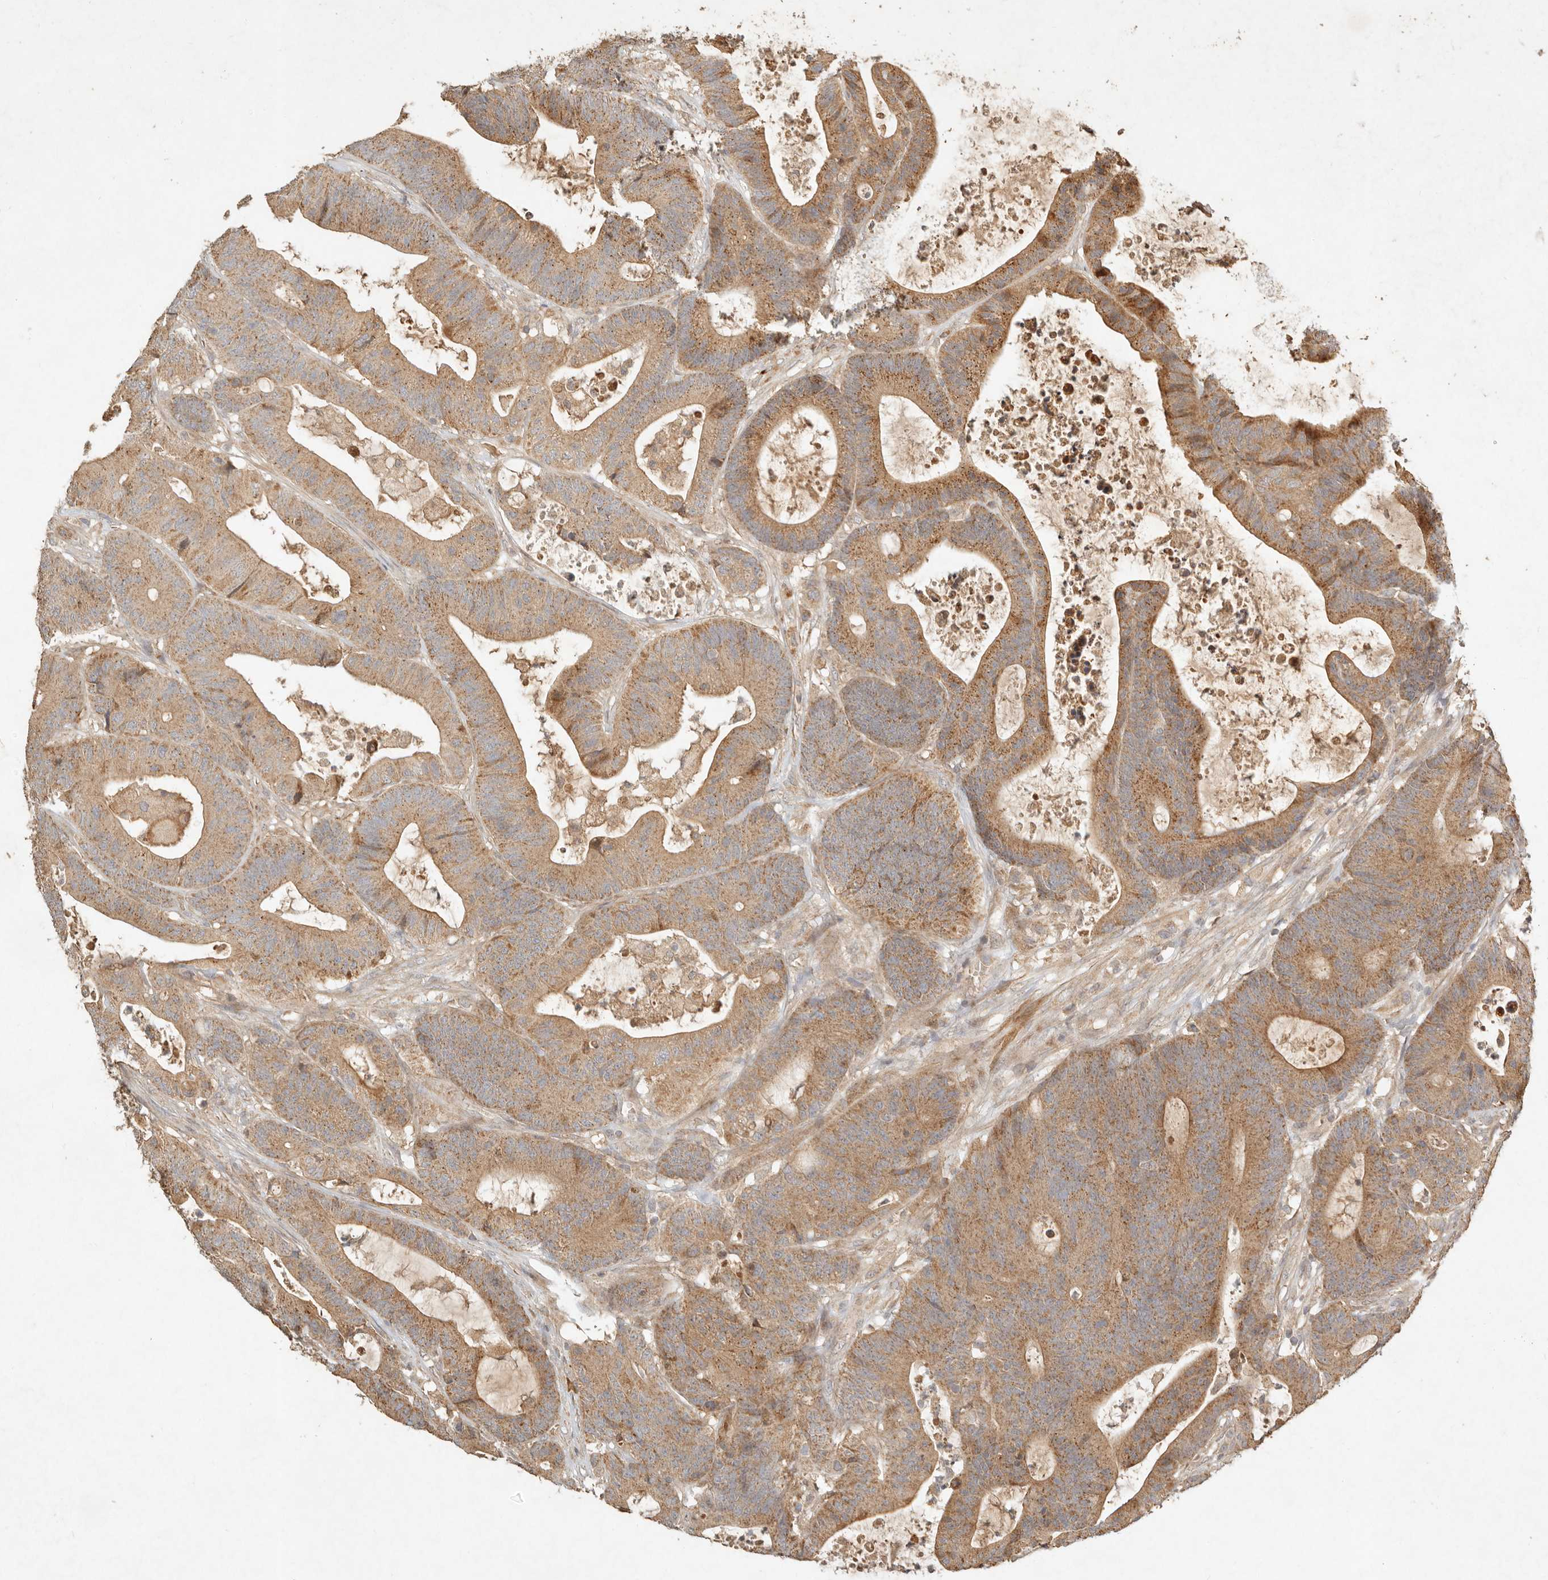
{"staining": {"intensity": "moderate", "quantity": ">75%", "location": "cytoplasmic/membranous"}, "tissue": "colorectal cancer", "cell_type": "Tumor cells", "image_type": "cancer", "snomed": [{"axis": "morphology", "description": "Adenocarcinoma, NOS"}, {"axis": "topography", "description": "Colon"}], "caption": "Immunohistochemical staining of human colorectal cancer (adenocarcinoma) exhibits moderate cytoplasmic/membranous protein positivity in about >75% of tumor cells.", "gene": "CLEC4C", "patient": {"sex": "female", "age": 84}}